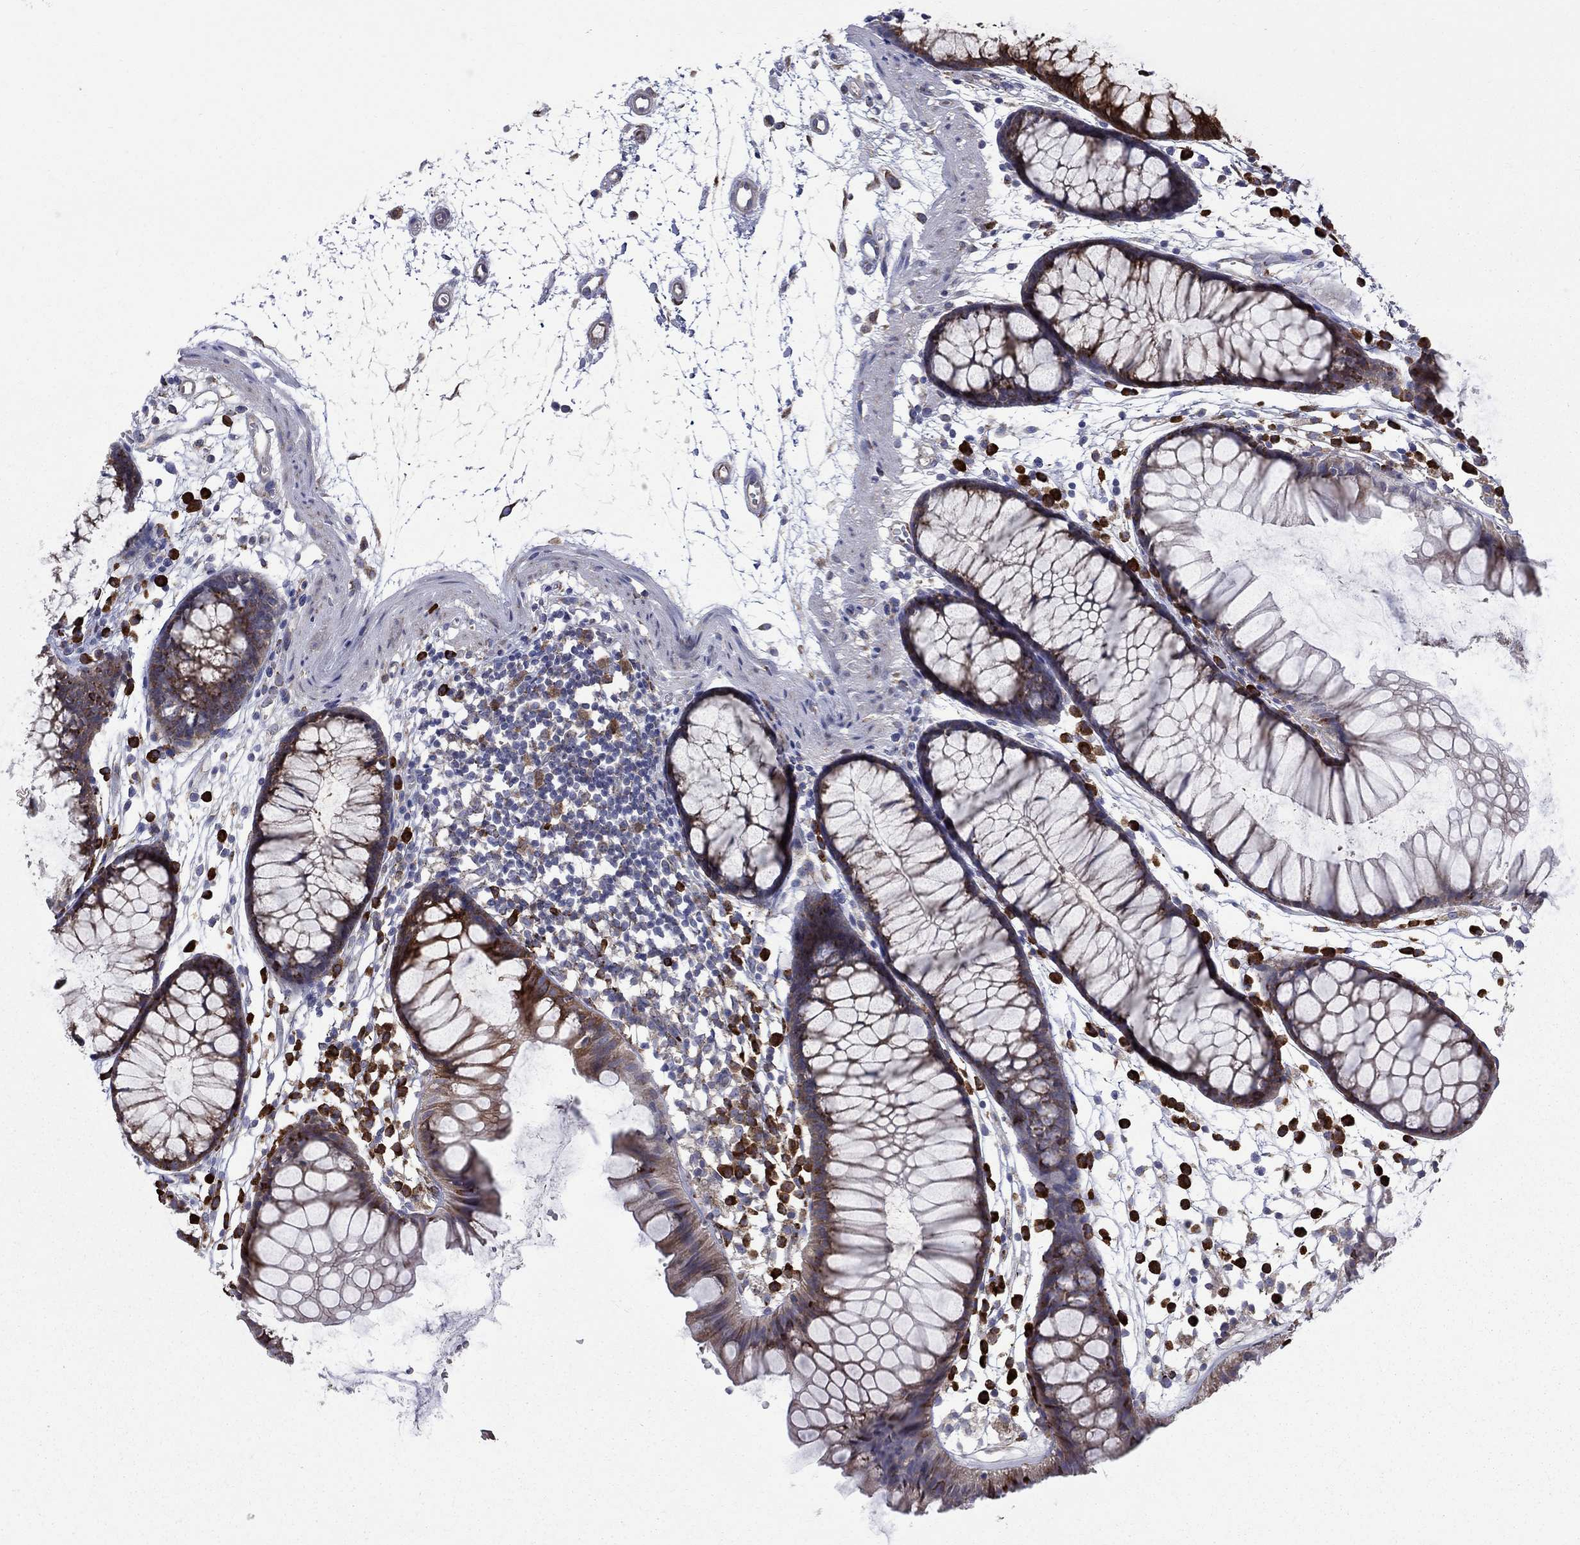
{"staining": {"intensity": "weak", "quantity": "25%-75%", "location": "cytoplasmic/membranous"}, "tissue": "colon", "cell_type": "Endothelial cells", "image_type": "normal", "snomed": [{"axis": "morphology", "description": "Normal tissue, NOS"}, {"axis": "morphology", "description": "Adenocarcinoma, NOS"}, {"axis": "topography", "description": "Colon"}], "caption": "Endothelial cells show weak cytoplasmic/membranous staining in approximately 25%-75% of cells in normal colon.", "gene": "ASNS", "patient": {"sex": "male", "age": 65}}